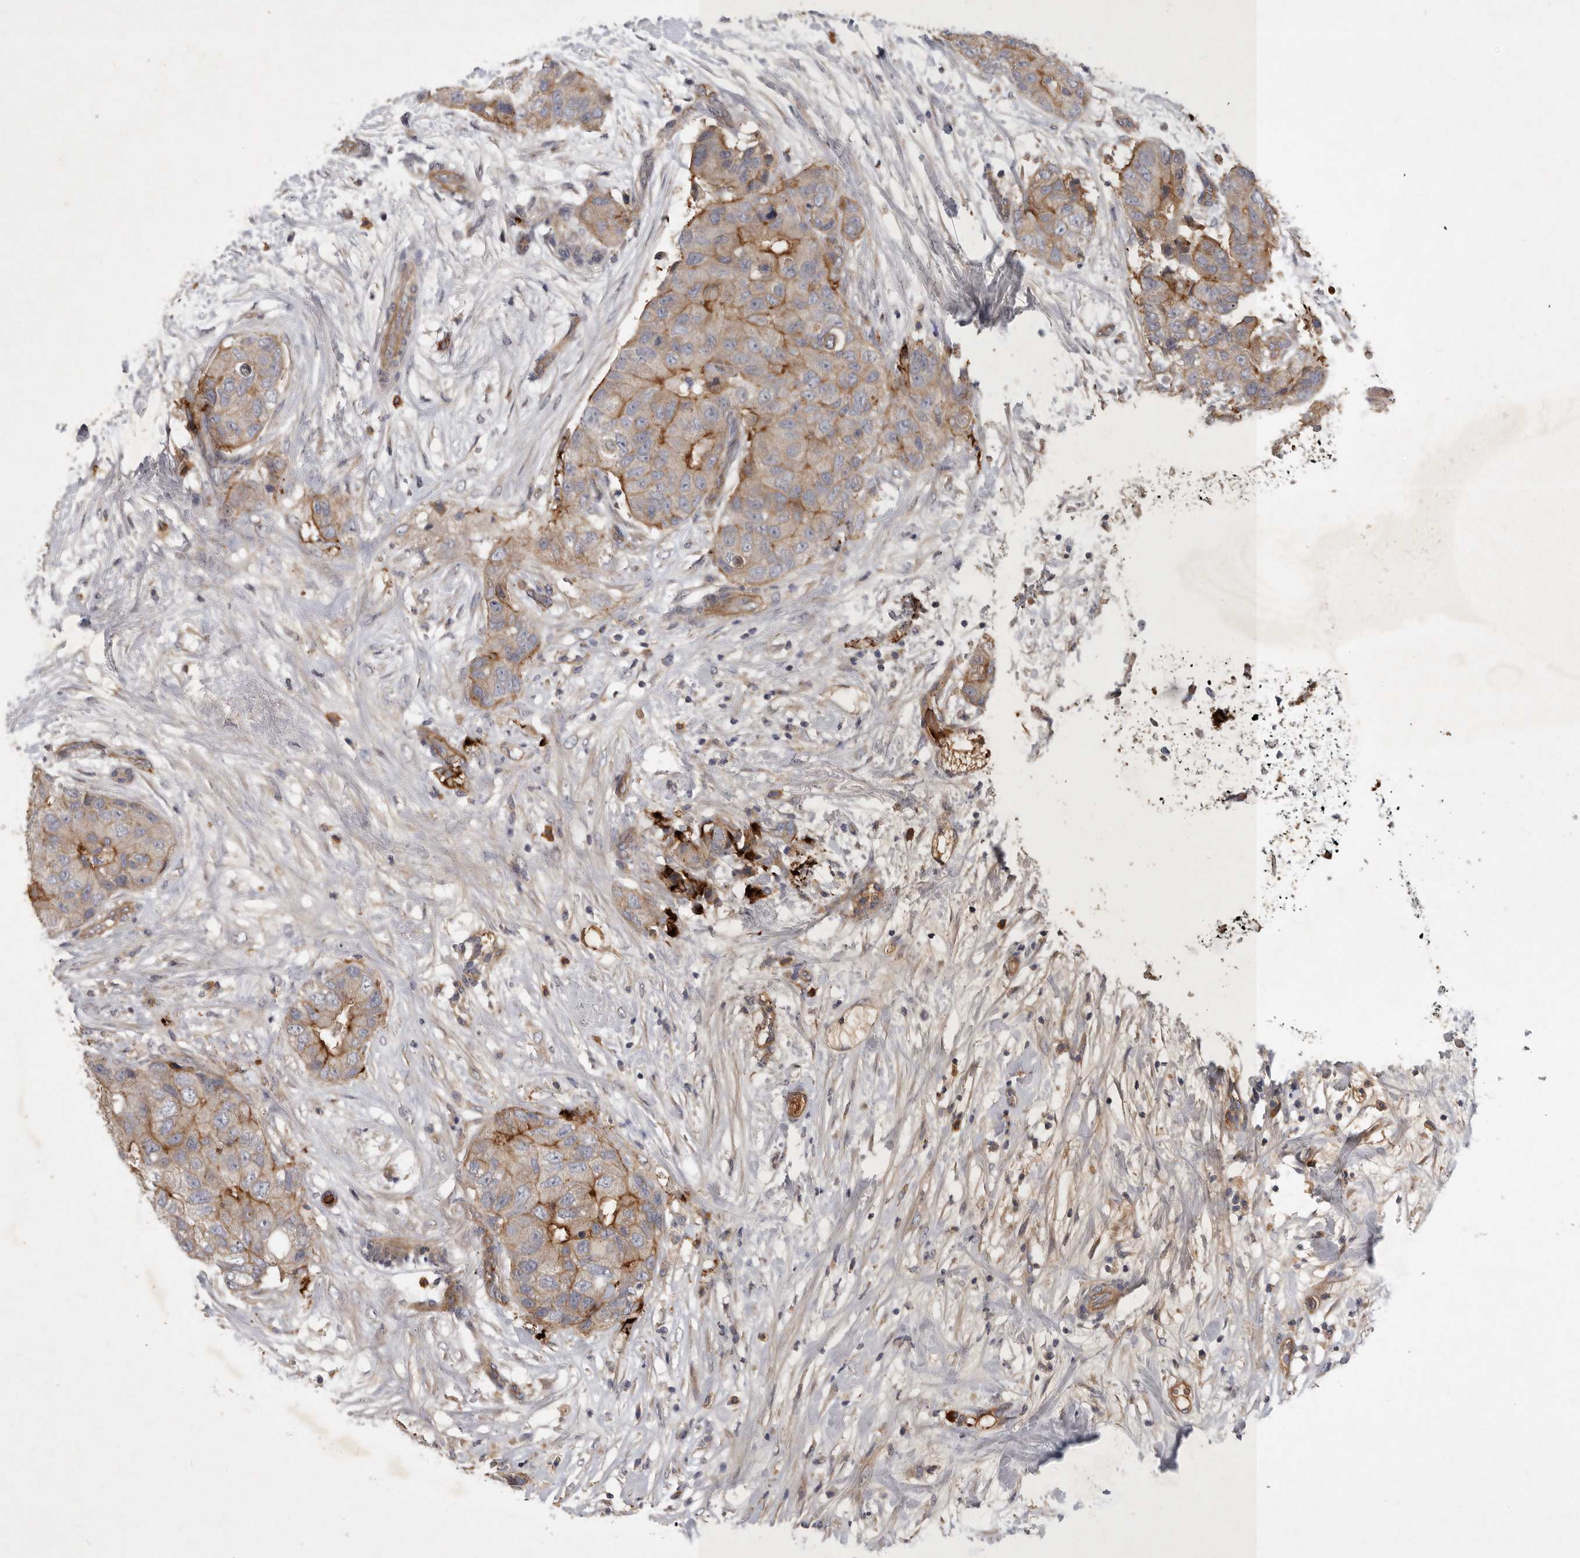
{"staining": {"intensity": "moderate", "quantity": ">75%", "location": "cytoplasmic/membranous"}, "tissue": "breast cancer", "cell_type": "Tumor cells", "image_type": "cancer", "snomed": [{"axis": "morphology", "description": "Duct carcinoma"}, {"axis": "topography", "description": "Breast"}], "caption": "Protein staining by immunohistochemistry reveals moderate cytoplasmic/membranous staining in approximately >75% of tumor cells in breast cancer.", "gene": "MLPH", "patient": {"sex": "female", "age": 62}}